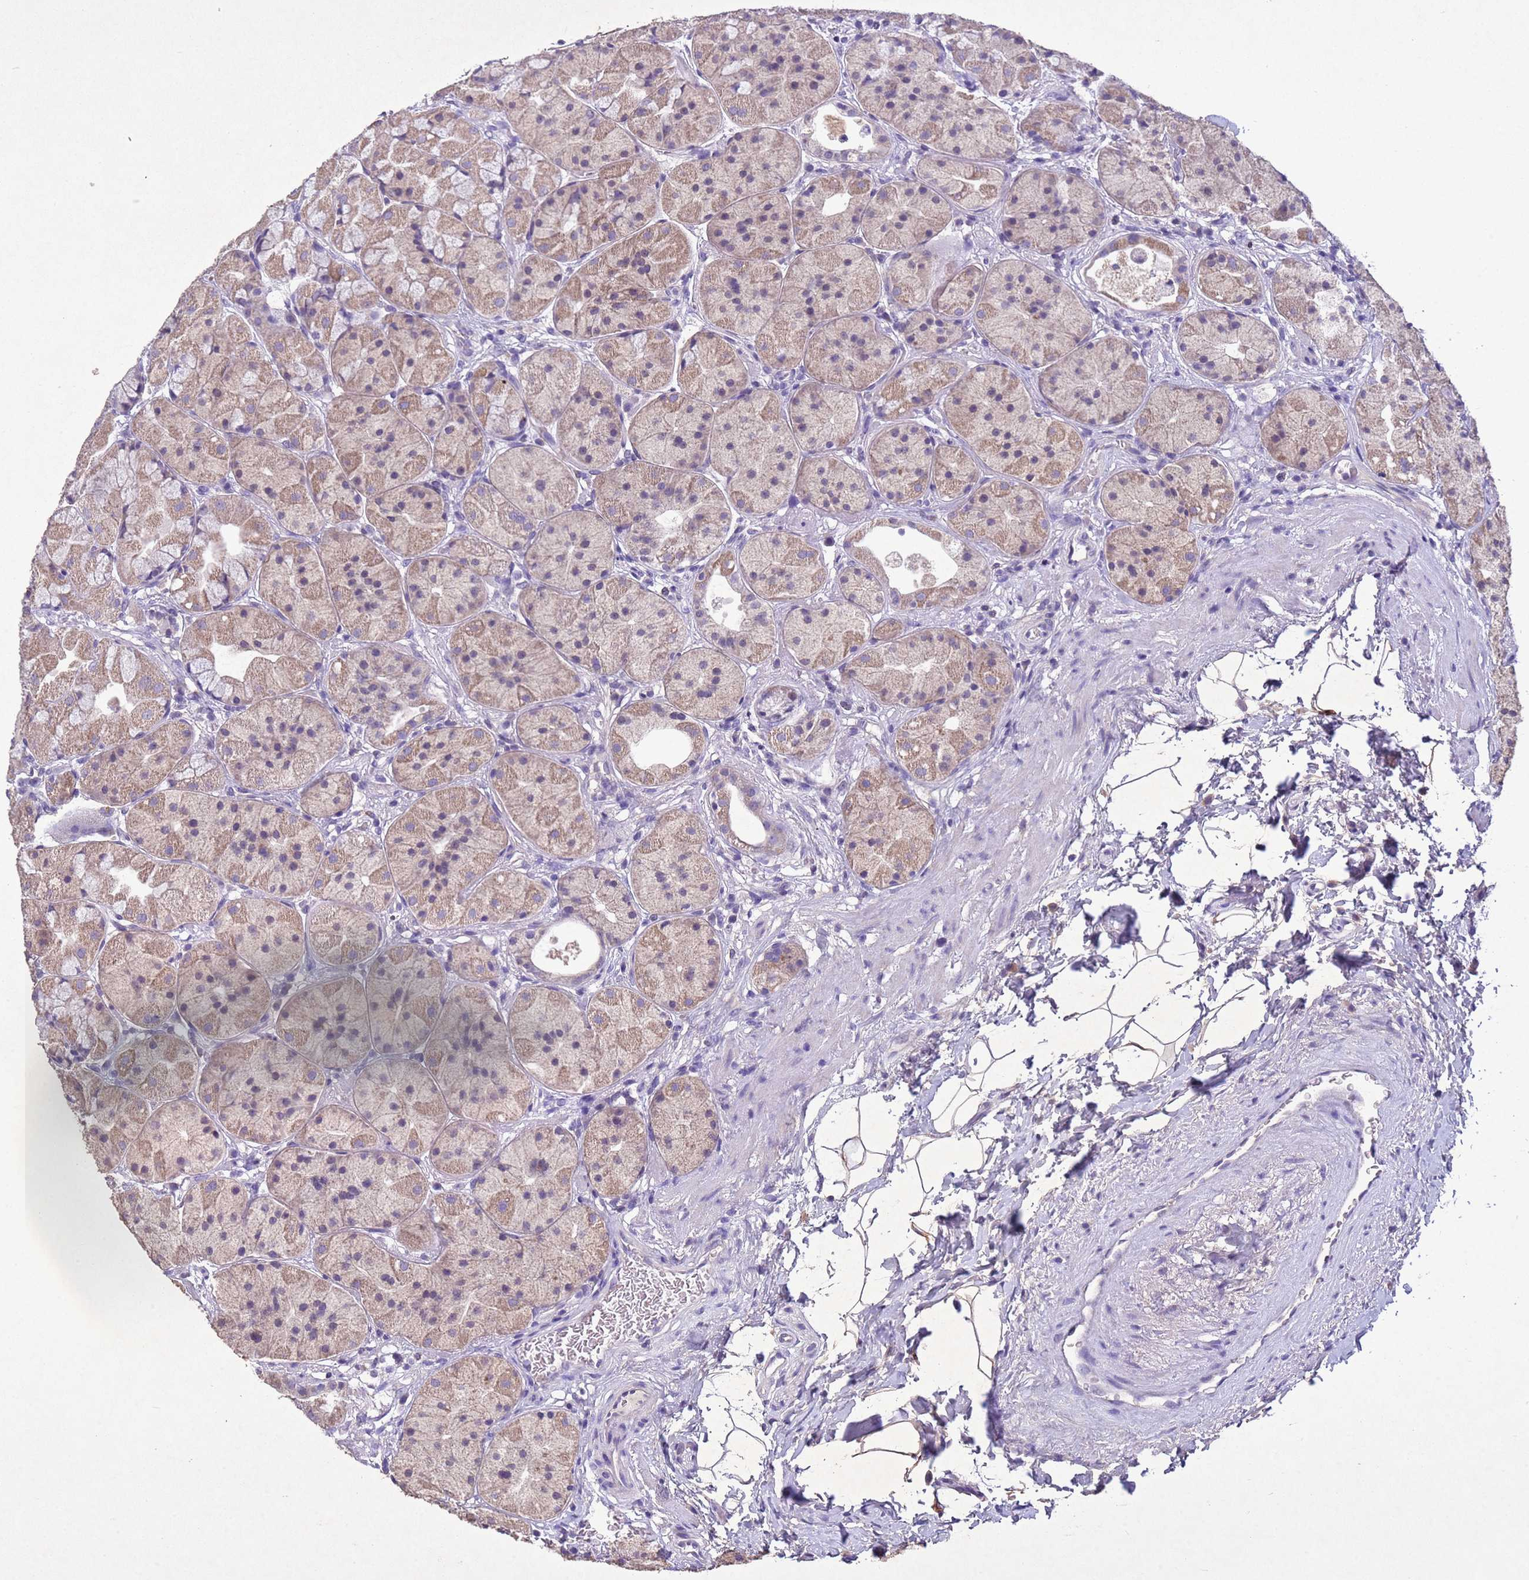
{"staining": {"intensity": "weak", "quantity": "25%-75%", "location": "cytoplasmic/membranous"}, "tissue": "stomach", "cell_type": "Glandular cells", "image_type": "normal", "snomed": [{"axis": "morphology", "description": "Normal tissue, NOS"}, {"axis": "topography", "description": "Stomach"}], "caption": "A brown stain highlights weak cytoplasmic/membranous positivity of a protein in glandular cells of normal human stomach. (Brightfield microscopy of DAB IHC at high magnification).", "gene": "NLRP11", "patient": {"sex": "male", "age": 57}}